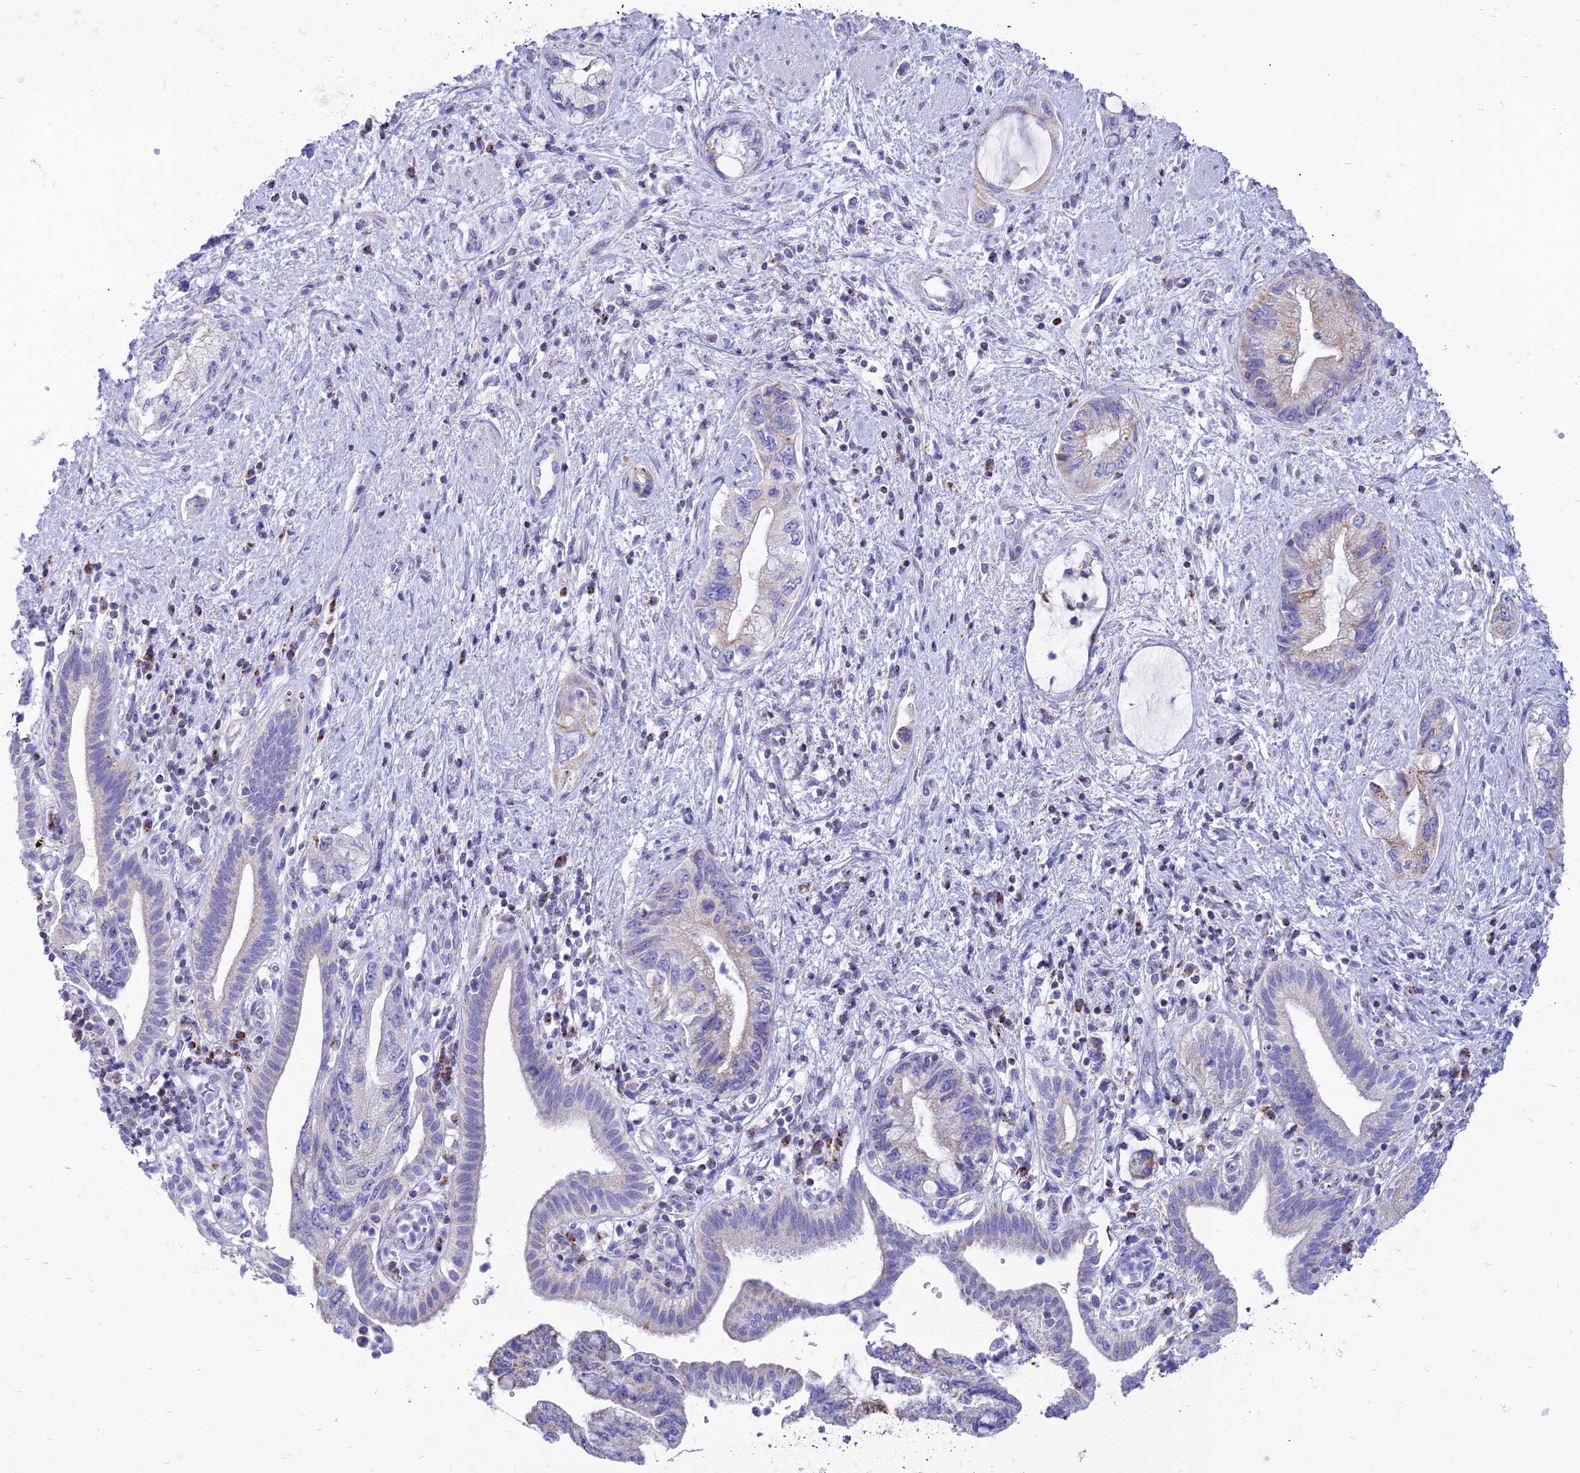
{"staining": {"intensity": "negative", "quantity": "none", "location": "none"}, "tissue": "pancreatic cancer", "cell_type": "Tumor cells", "image_type": "cancer", "snomed": [{"axis": "morphology", "description": "Adenocarcinoma, NOS"}, {"axis": "topography", "description": "Pancreas"}], "caption": "The immunohistochemistry (IHC) micrograph has no significant positivity in tumor cells of pancreatic cancer tissue.", "gene": "PACC1", "patient": {"sex": "female", "age": 73}}